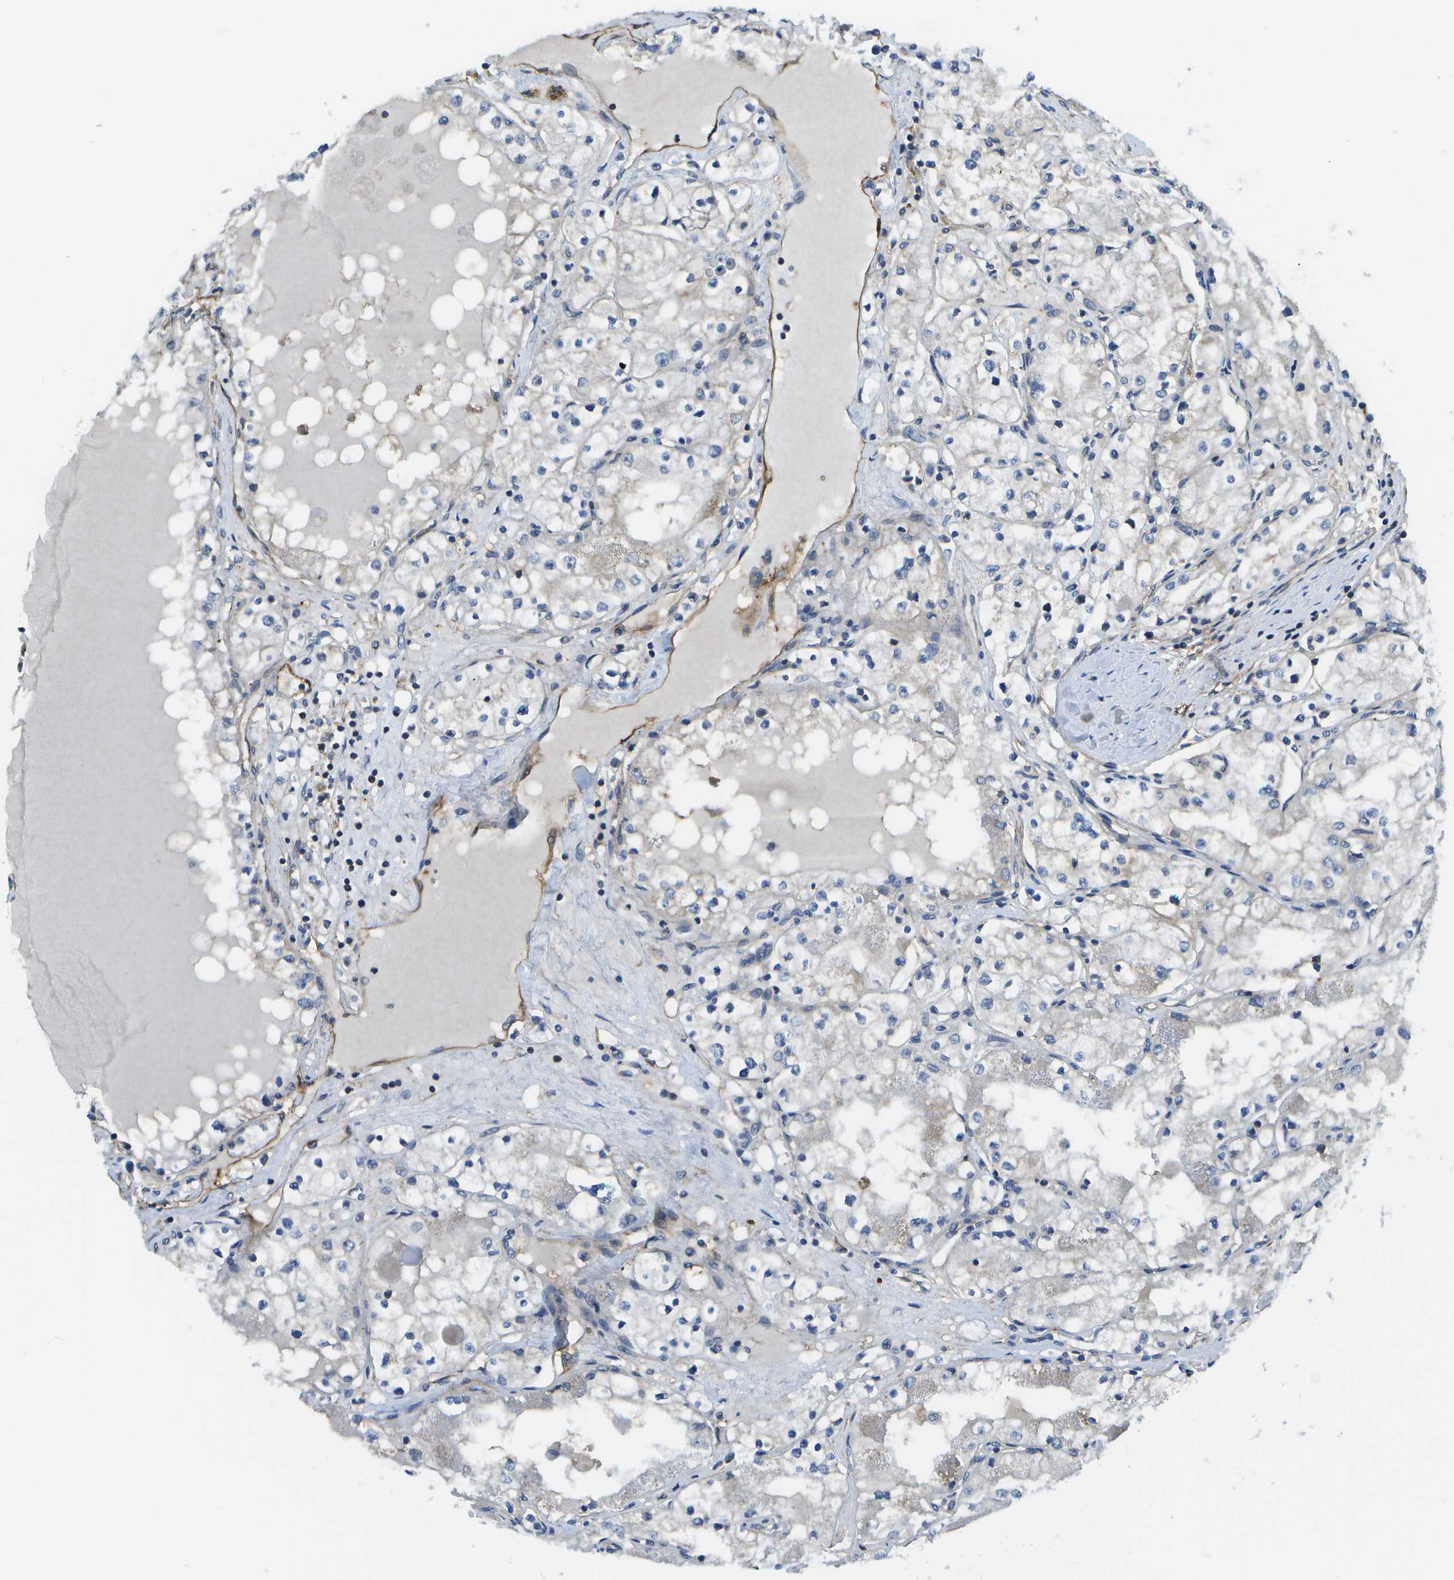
{"staining": {"intensity": "negative", "quantity": "none", "location": "none"}, "tissue": "renal cancer", "cell_type": "Tumor cells", "image_type": "cancer", "snomed": [{"axis": "morphology", "description": "Adenocarcinoma, NOS"}, {"axis": "topography", "description": "Kidney"}], "caption": "DAB immunohistochemical staining of human renal adenocarcinoma displays no significant positivity in tumor cells. (Stains: DAB (3,3'-diaminobenzidine) immunohistochemistry (IHC) with hematoxylin counter stain, Microscopy: brightfield microscopy at high magnification).", "gene": "KIAA0040", "patient": {"sex": "male", "age": 68}}